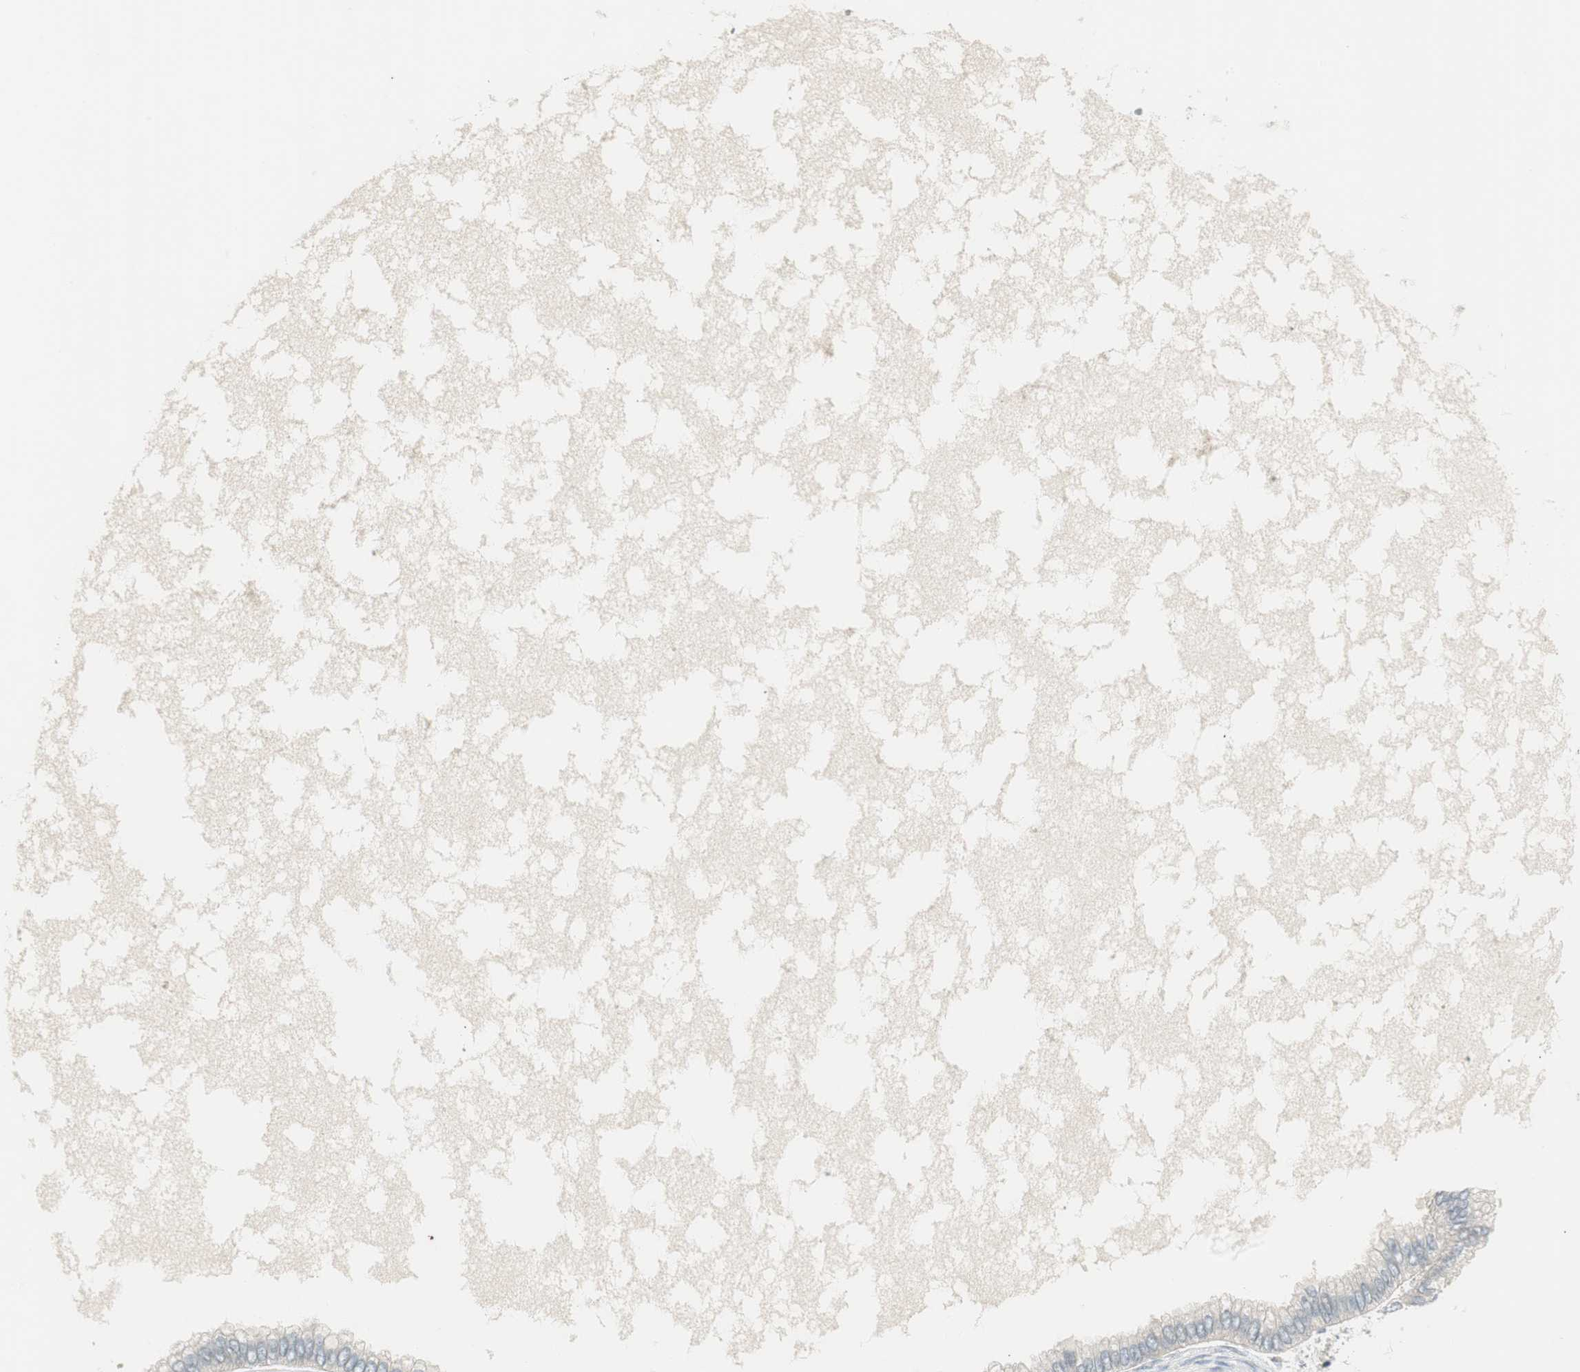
{"staining": {"intensity": "negative", "quantity": "none", "location": "none"}, "tissue": "ovarian cancer", "cell_type": "Tumor cells", "image_type": "cancer", "snomed": [{"axis": "morphology", "description": "Cystadenocarcinoma, mucinous, NOS"}, {"axis": "topography", "description": "Ovary"}], "caption": "Protein analysis of ovarian cancer demonstrates no significant positivity in tumor cells.", "gene": "PCDHB15", "patient": {"sex": "female", "age": 80}}